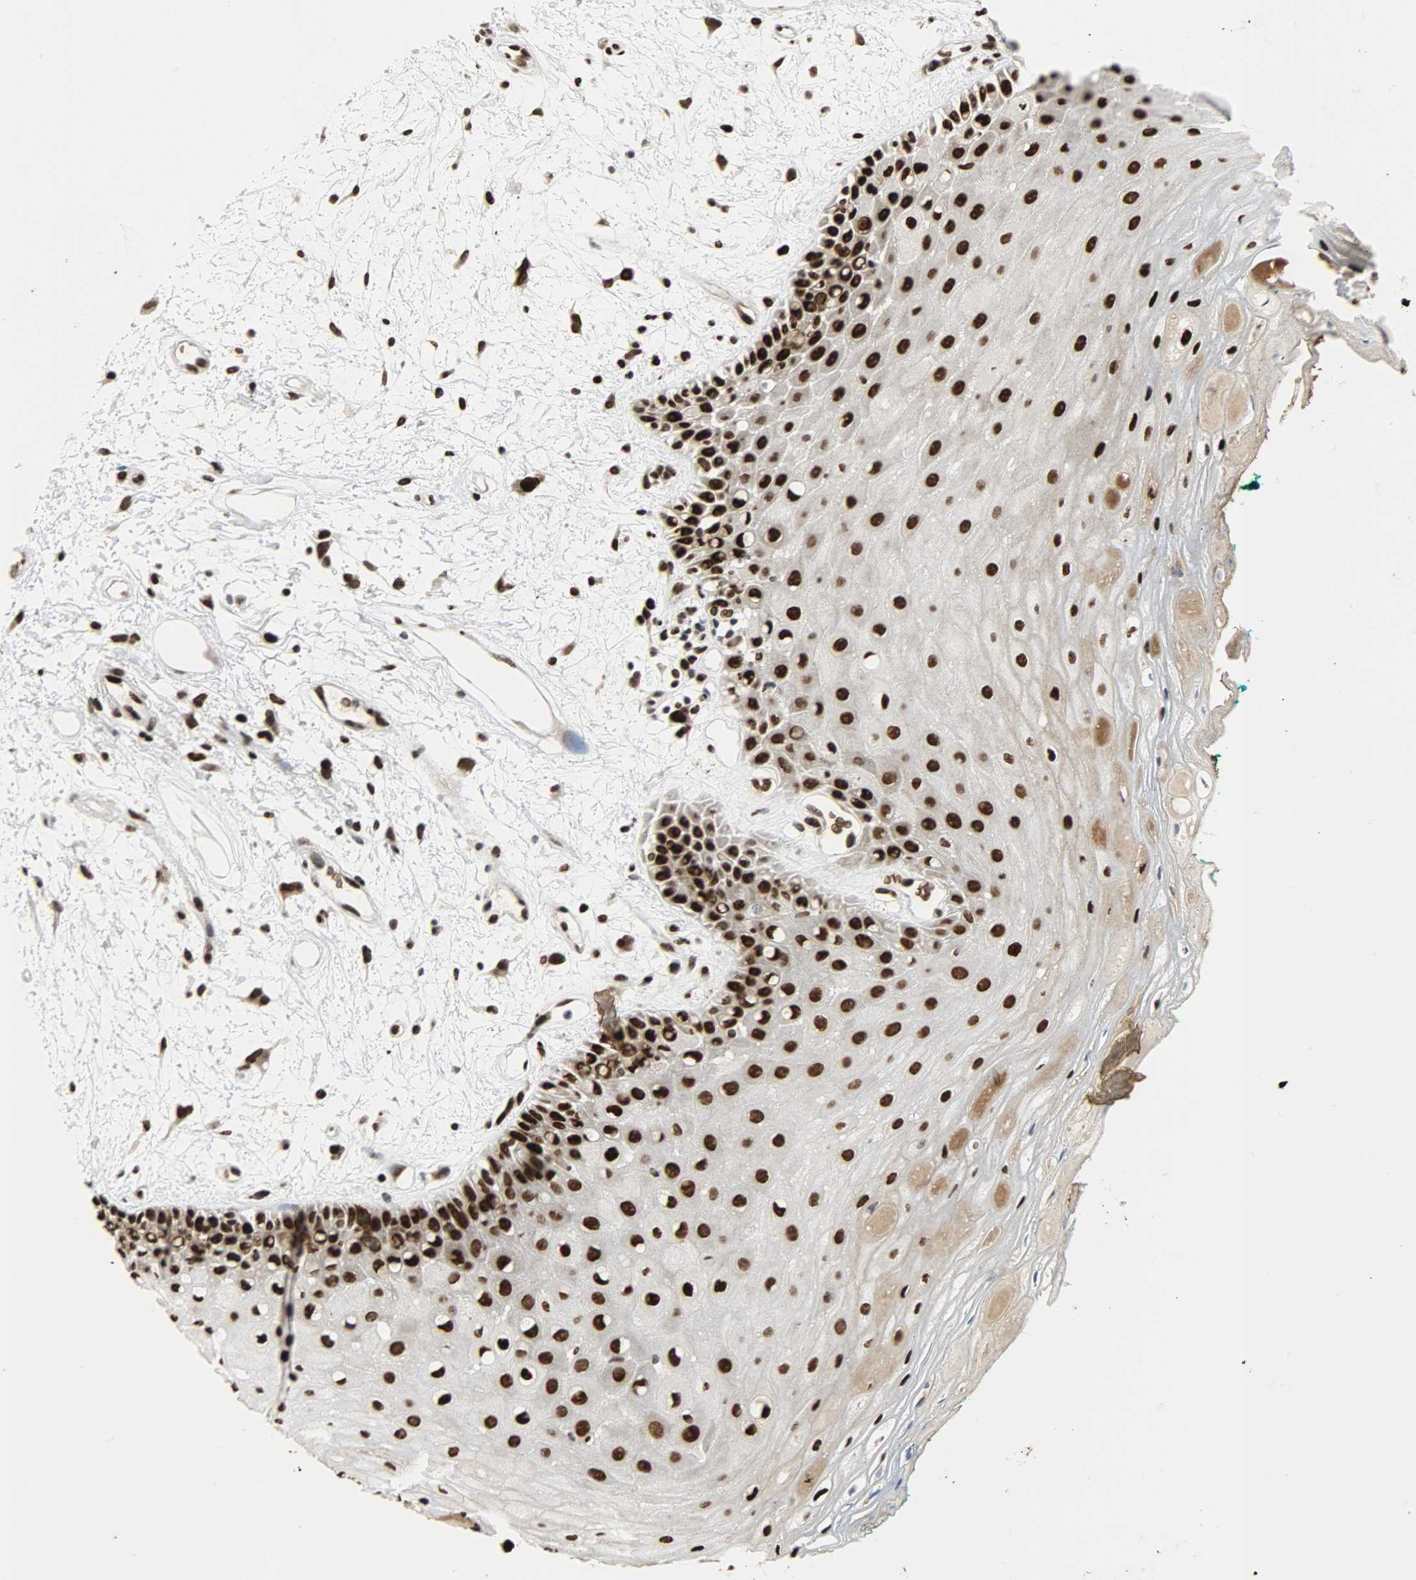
{"staining": {"intensity": "strong", "quantity": ">75%", "location": "cytoplasmic/membranous,nuclear"}, "tissue": "oral mucosa", "cell_type": "Squamous epithelial cells", "image_type": "normal", "snomed": [{"axis": "morphology", "description": "Normal tissue, NOS"}, {"axis": "morphology", "description": "Squamous cell carcinoma, NOS"}, {"axis": "topography", "description": "Skeletal muscle"}, {"axis": "topography", "description": "Oral tissue"}, {"axis": "topography", "description": "Head-Neck"}], "caption": "A high amount of strong cytoplasmic/membranous,nuclear expression is seen in about >75% of squamous epithelial cells in benign oral mucosa. The staining was performed using DAB (3,3'-diaminobenzidine) to visualize the protein expression in brown, while the nuclei were stained in blue with hematoxylin (Magnification: 20x).", "gene": "SNAI1", "patient": {"sex": "female", "age": 84}}